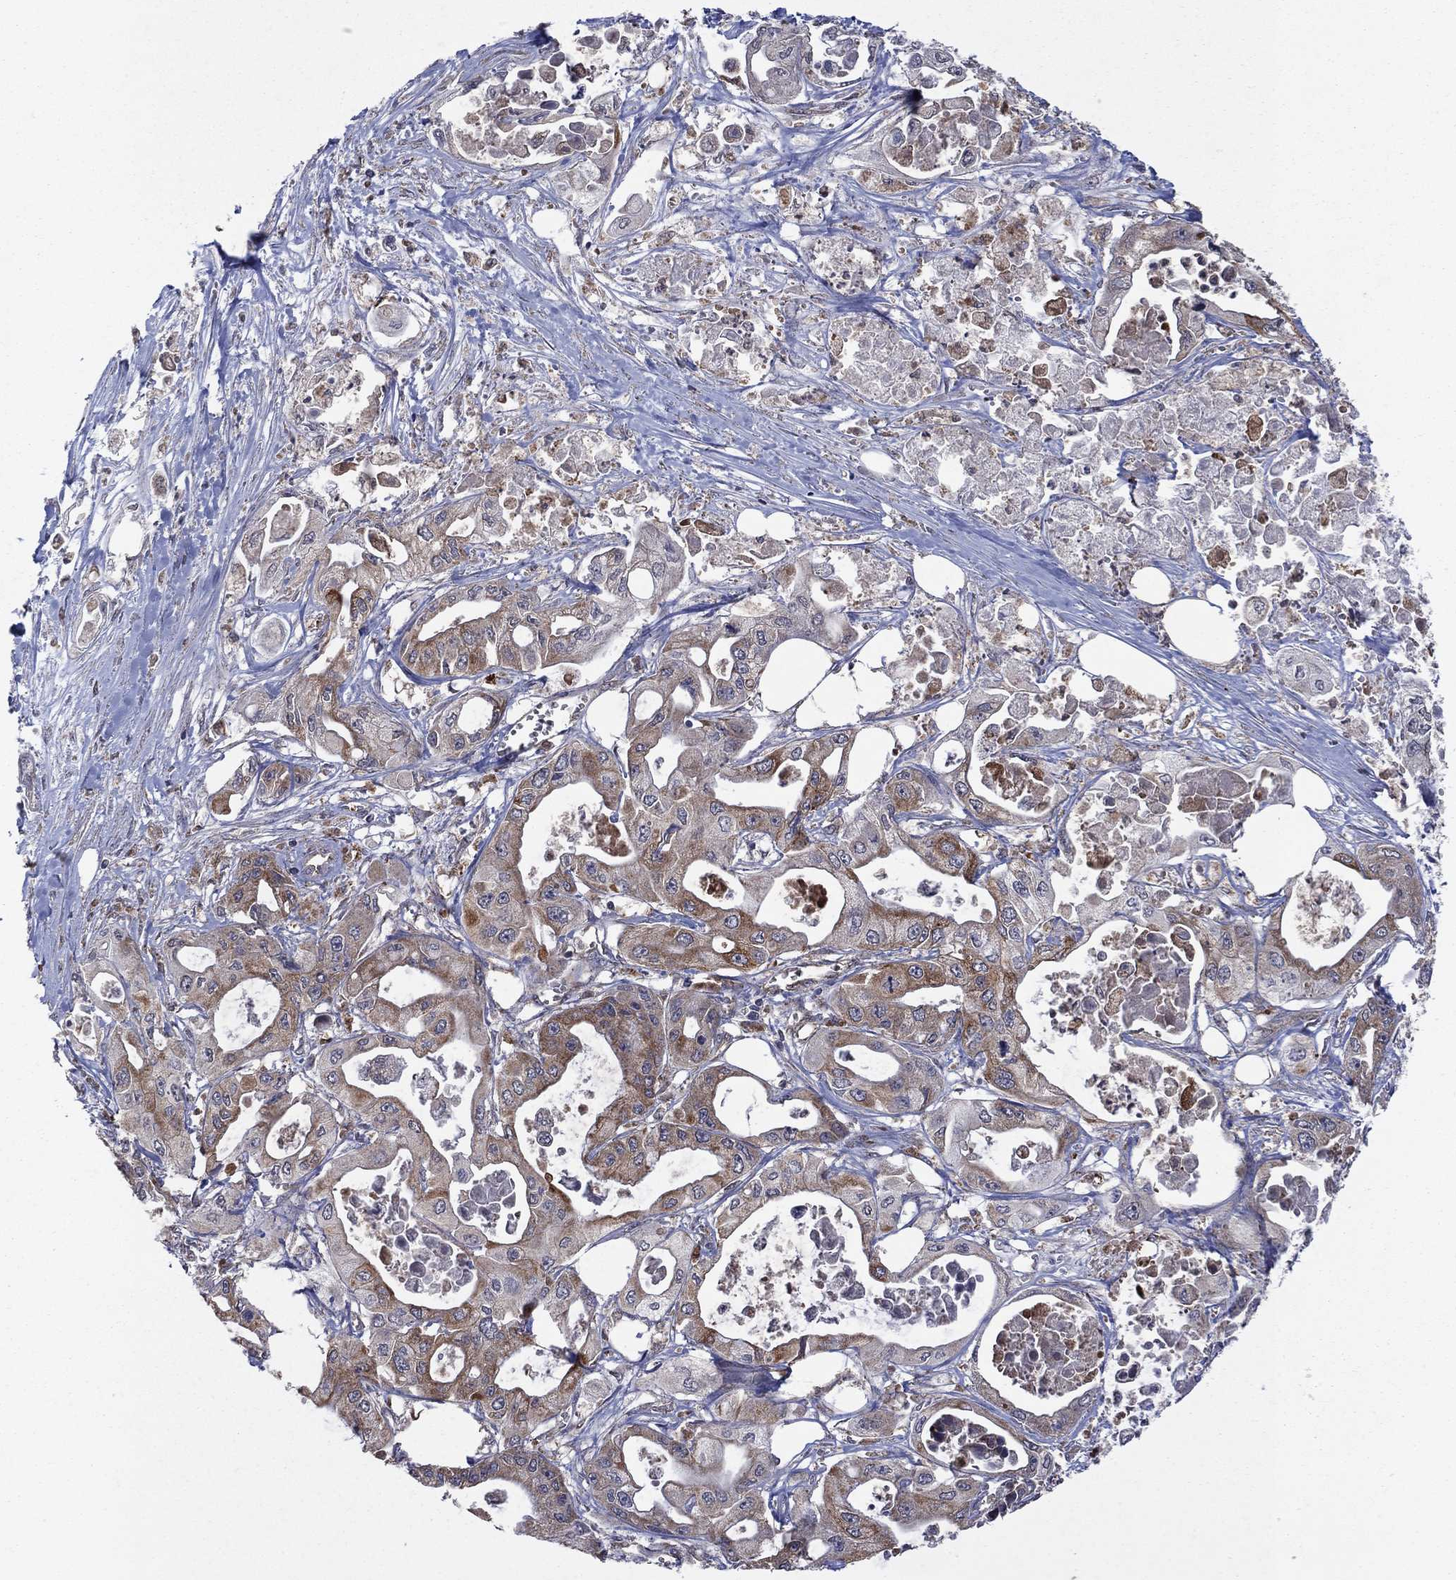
{"staining": {"intensity": "moderate", "quantity": "25%-75%", "location": "cytoplasmic/membranous"}, "tissue": "pancreatic cancer", "cell_type": "Tumor cells", "image_type": "cancer", "snomed": [{"axis": "morphology", "description": "Adenocarcinoma, NOS"}, {"axis": "topography", "description": "Pancreas"}], "caption": "Moderate cytoplasmic/membranous positivity is identified in approximately 25%-75% of tumor cells in pancreatic cancer. (DAB = brown stain, brightfield microscopy at high magnification).", "gene": "DPH1", "patient": {"sex": "male", "age": 70}}